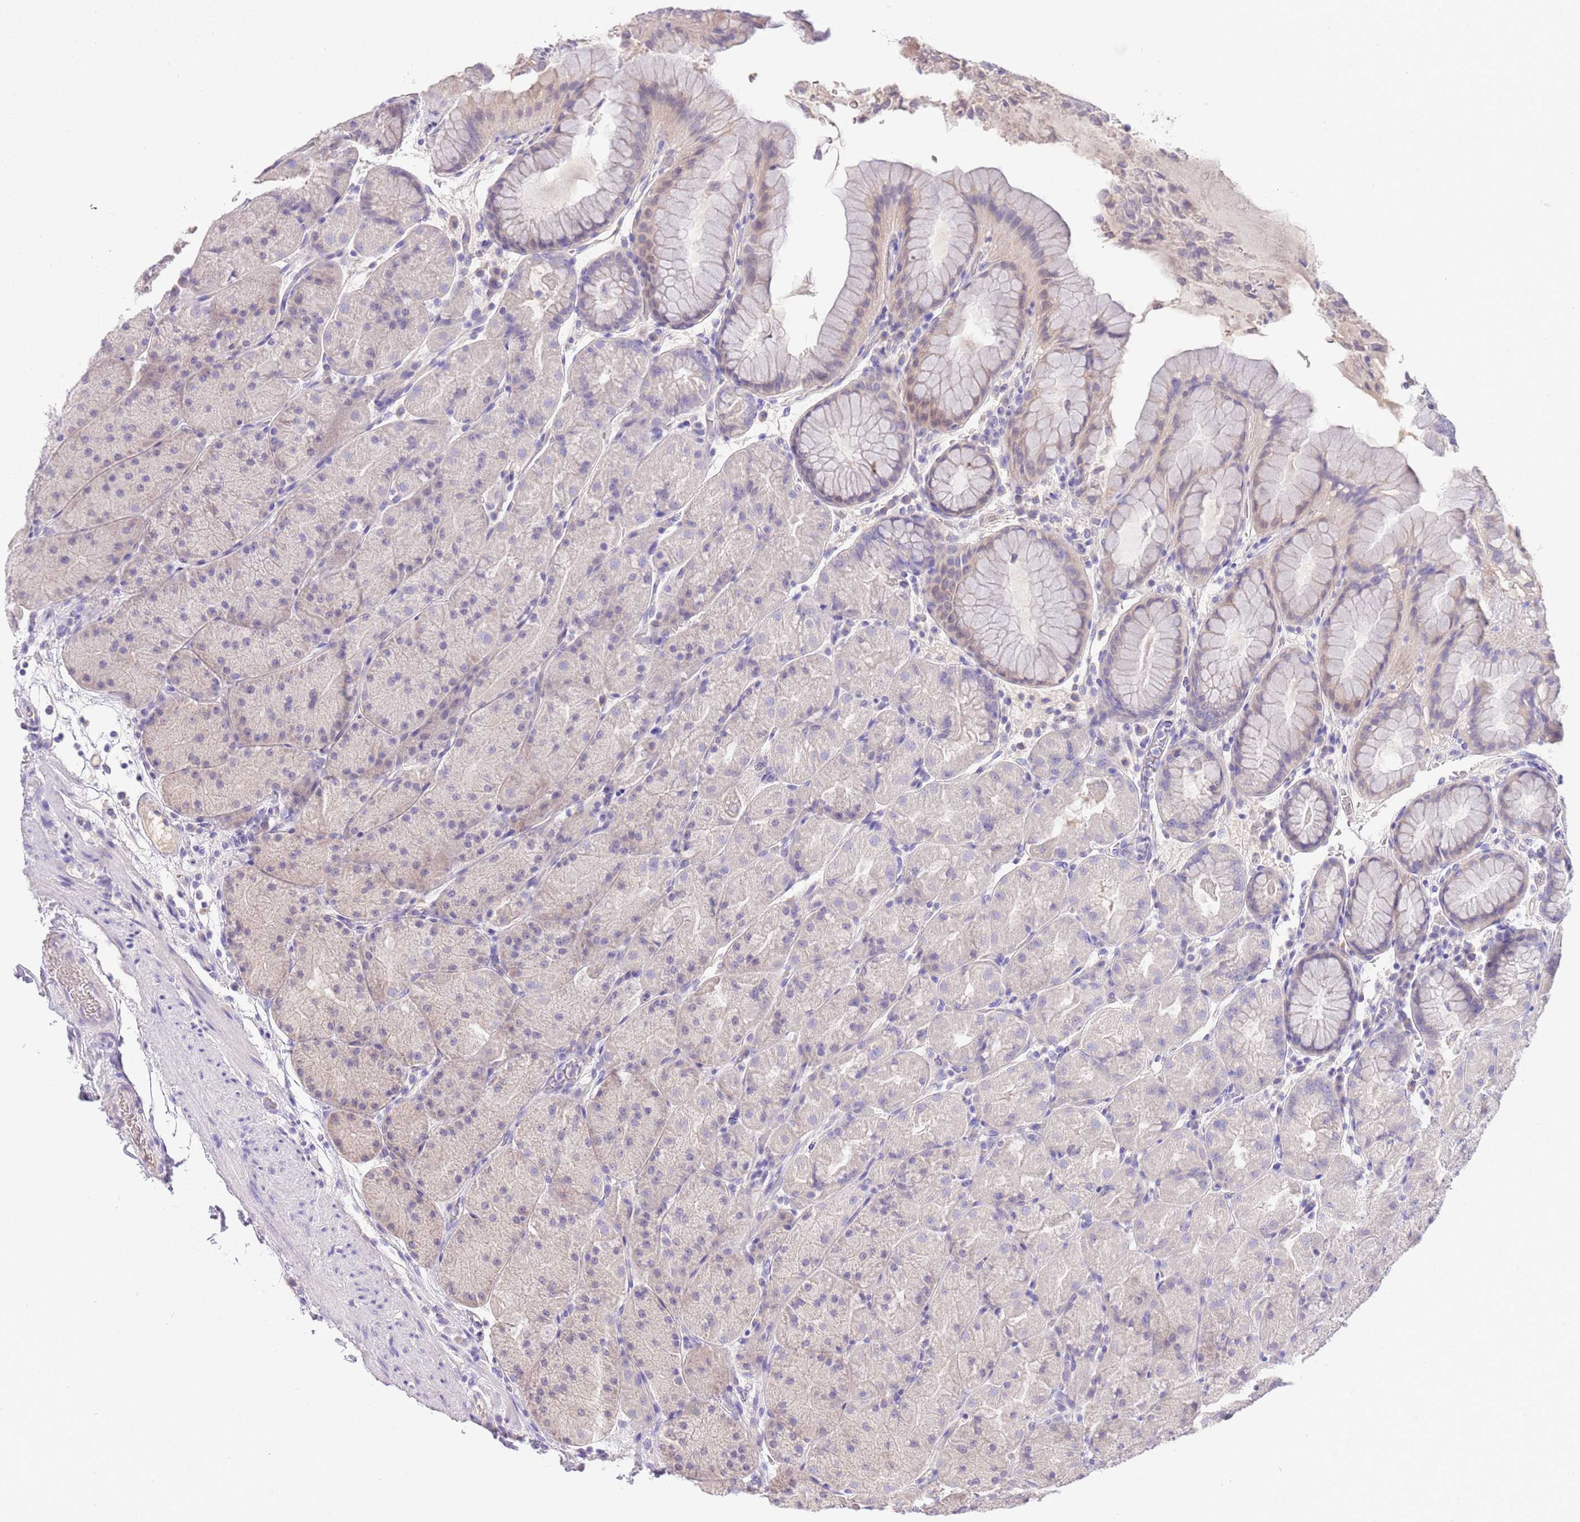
{"staining": {"intensity": "negative", "quantity": "none", "location": "none"}, "tissue": "stomach", "cell_type": "Glandular cells", "image_type": "normal", "snomed": [{"axis": "morphology", "description": "Normal tissue, NOS"}, {"axis": "topography", "description": "Stomach, upper"}, {"axis": "topography", "description": "Stomach, lower"}], "caption": "Immunohistochemical staining of normal stomach exhibits no significant expression in glandular cells. (Brightfield microscopy of DAB IHC at high magnification).", "gene": "SFTPA1", "patient": {"sex": "male", "age": 67}}